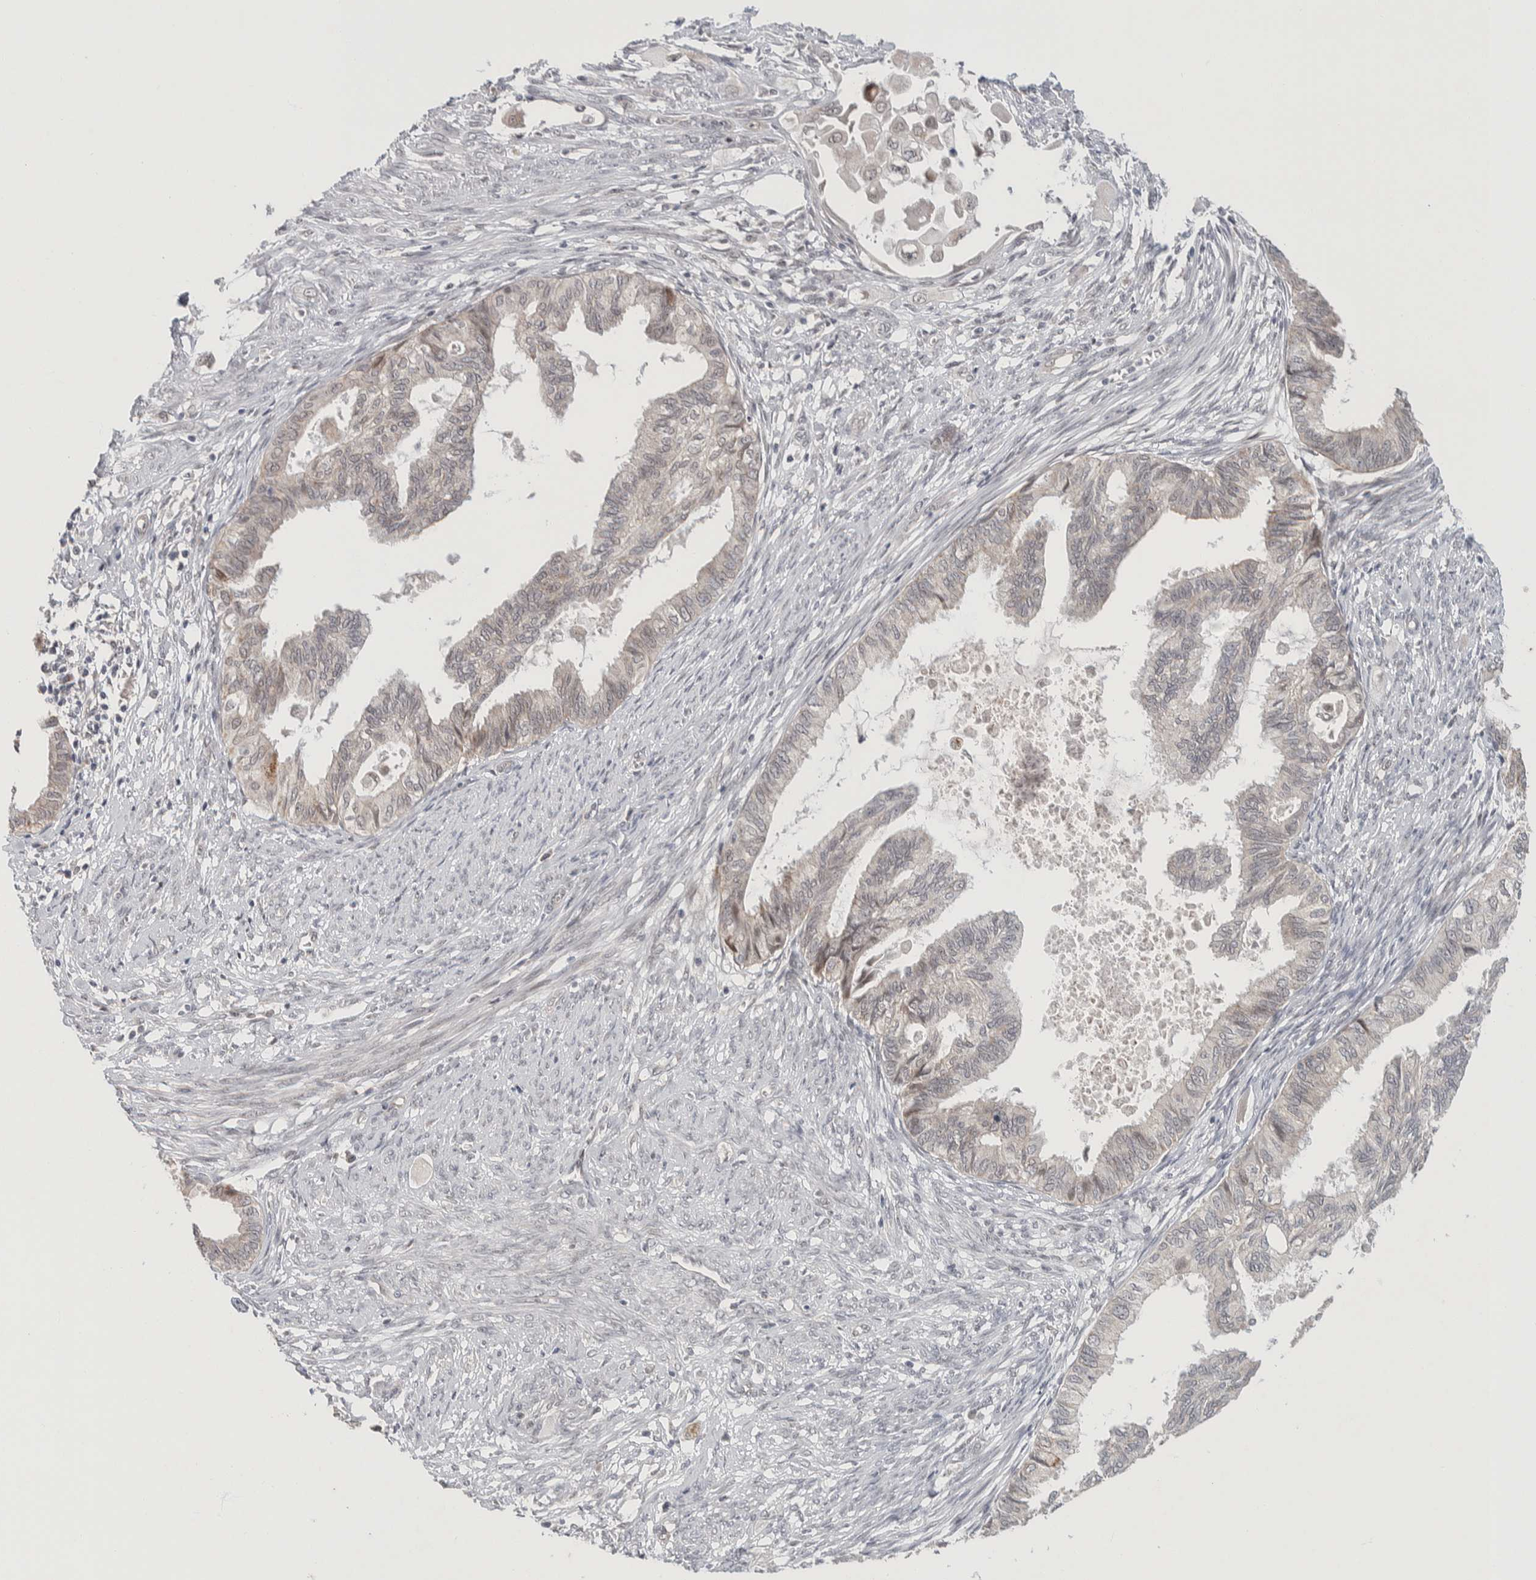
{"staining": {"intensity": "negative", "quantity": "none", "location": "none"}, "tissue": "cervical cancer", "cell_type": "Tumor cells", "image_type": "cancer", "snomed": [{"axis": "morphology", "description": "Normal tissue, NOS"}, {"axis": "morphology", "description": "Adenocarcinoma, NOS"}, {"axis": "topography", "description": "Cervix"}, {"axis": "topography", "description": "Endometrium"}], "caption": "DAB (3,3'-diaminobenzidine) immunohistochemical staining of cervical cancer demonstrates no significant positivity in tumor cells.", "gene": "CRAT", "patient": {"sex": "female", "age": 86}}